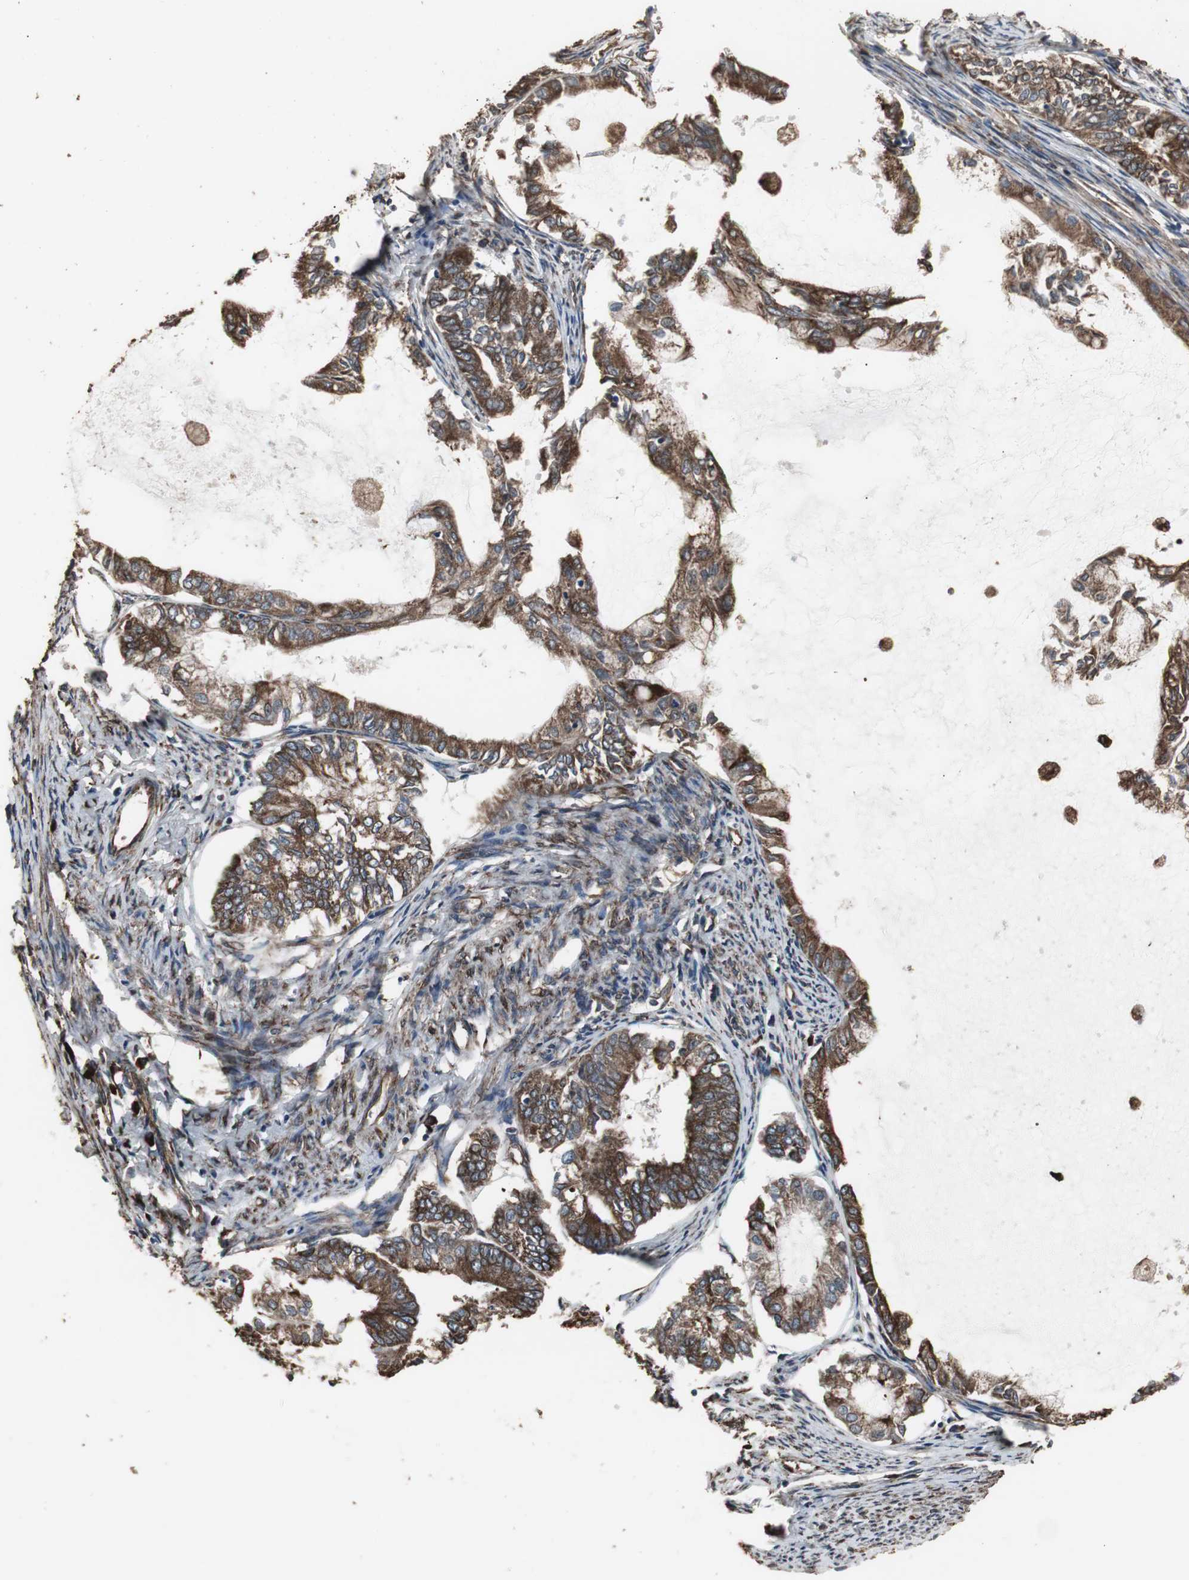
{"staining": {"intensity": "strong", "quantity": ">75%", "location": "cytoplasmic/membranous"}, "tissue": "endometrial cancer", "cell_type": "Tumor cells", "image_type": "cancer", "snomed": [{"axis": "morphology", "description": "Adenocarcinoma, NOS"}, {"axis": "topography", "description": "Endometrium"}], "caption": "Strong cytoplasmic/membranous positivity is present in approximately >75% of tumor cells in endometrial cancer (adenocarcinoma). (IHC, brightfield microscopy, high magnification).", "gene": "CALU", "patient": {"sex": "female", "age": 86}}